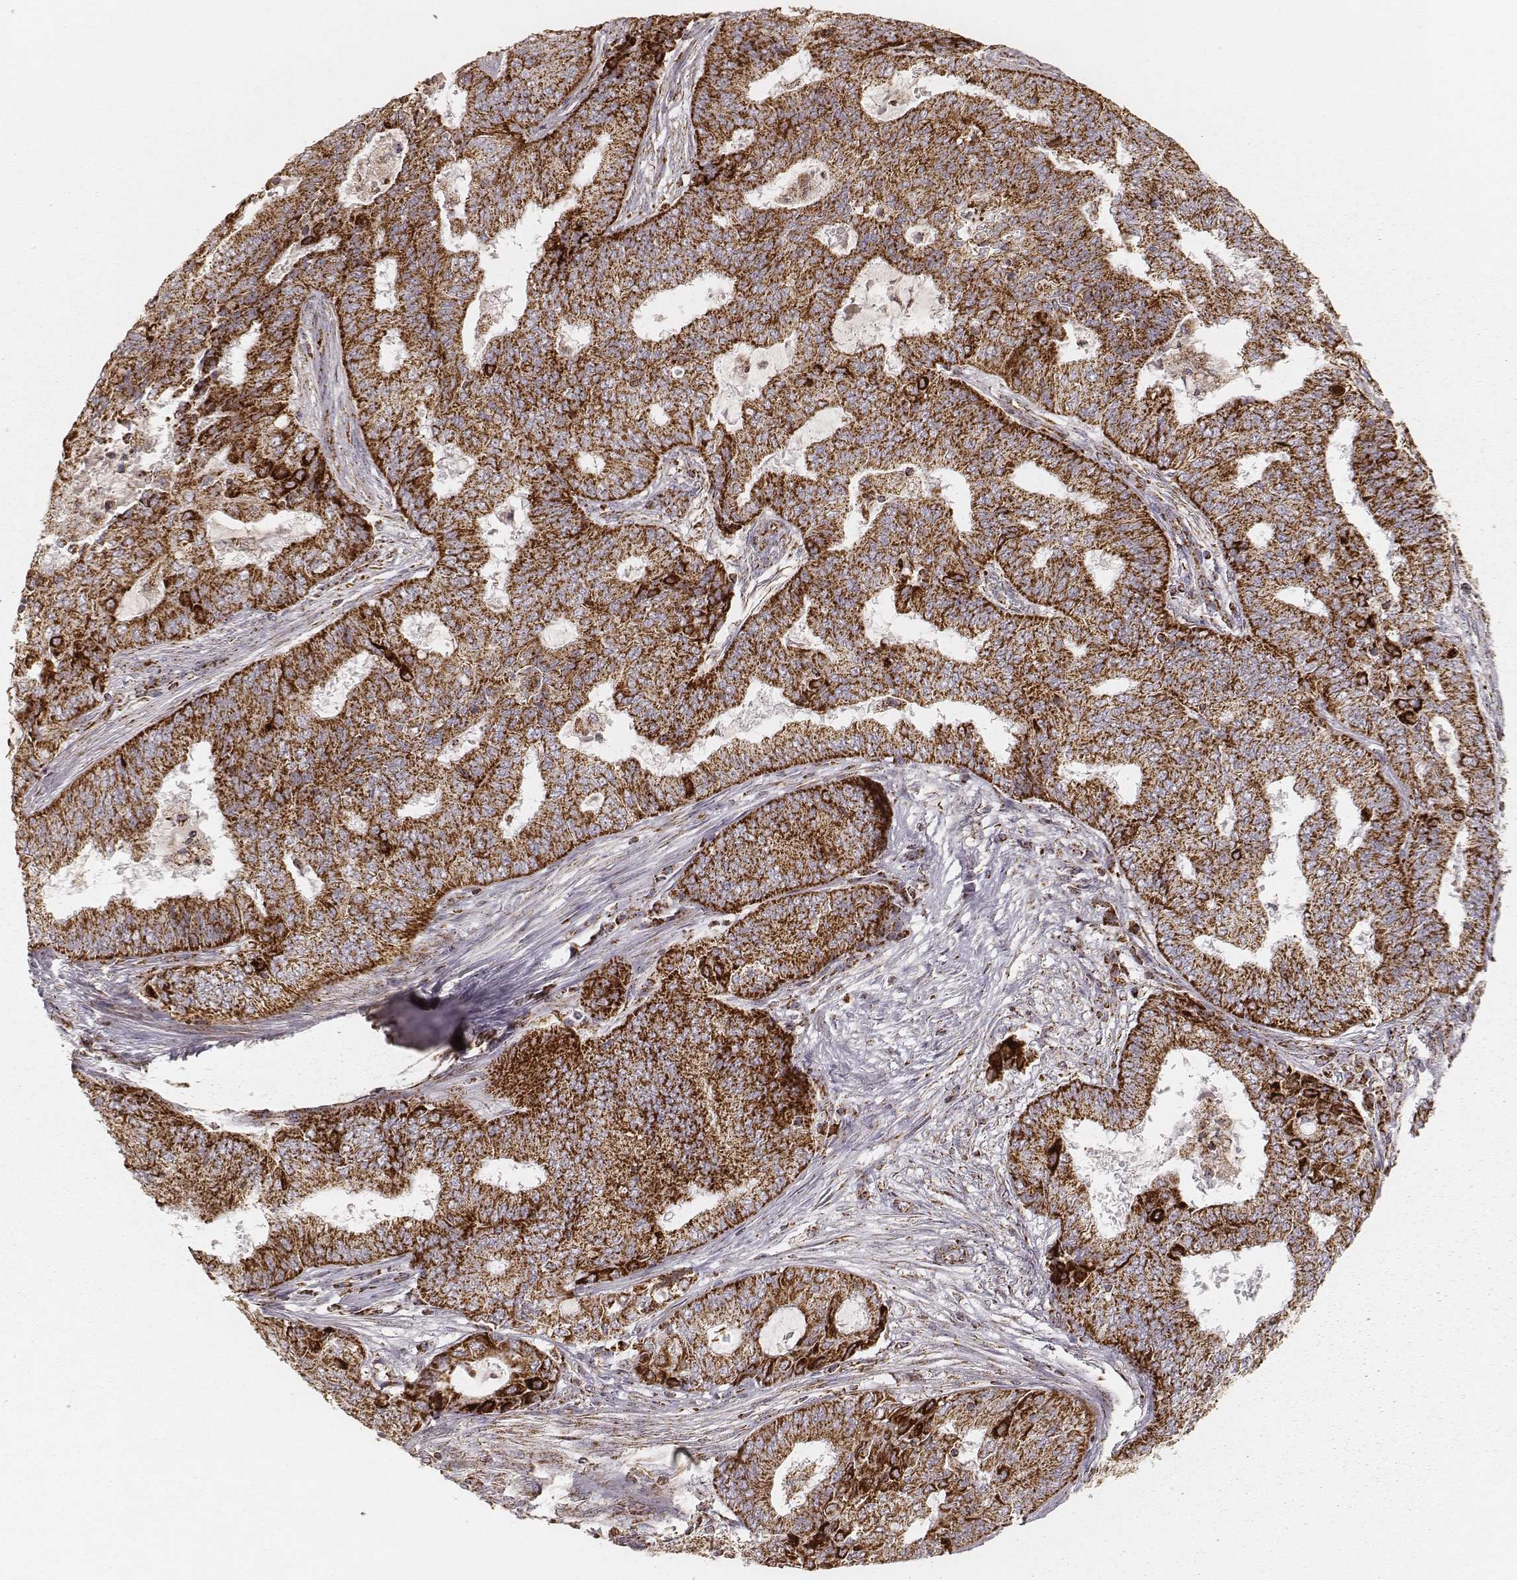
{"staining": {"intensity": "strong", "quantity": ">75%", "location": "cytoplasmic/membranous"}, "tissue": "endometrial cancer", "cell_type": "Tumor cells", "image_type": "cancer", "snomed": [{"axis": "morphology", "description": "Adenocarcinoma, NOS"}, {"axis": "topography", "description": "Endometrium"}], "caption": "Strong cytoplasmic/membranous protein expression is present in approximately >75% of tumor cells in endometrial cancer.", "gene": "CS", "patient": {"sex": "female", "age": 62}}